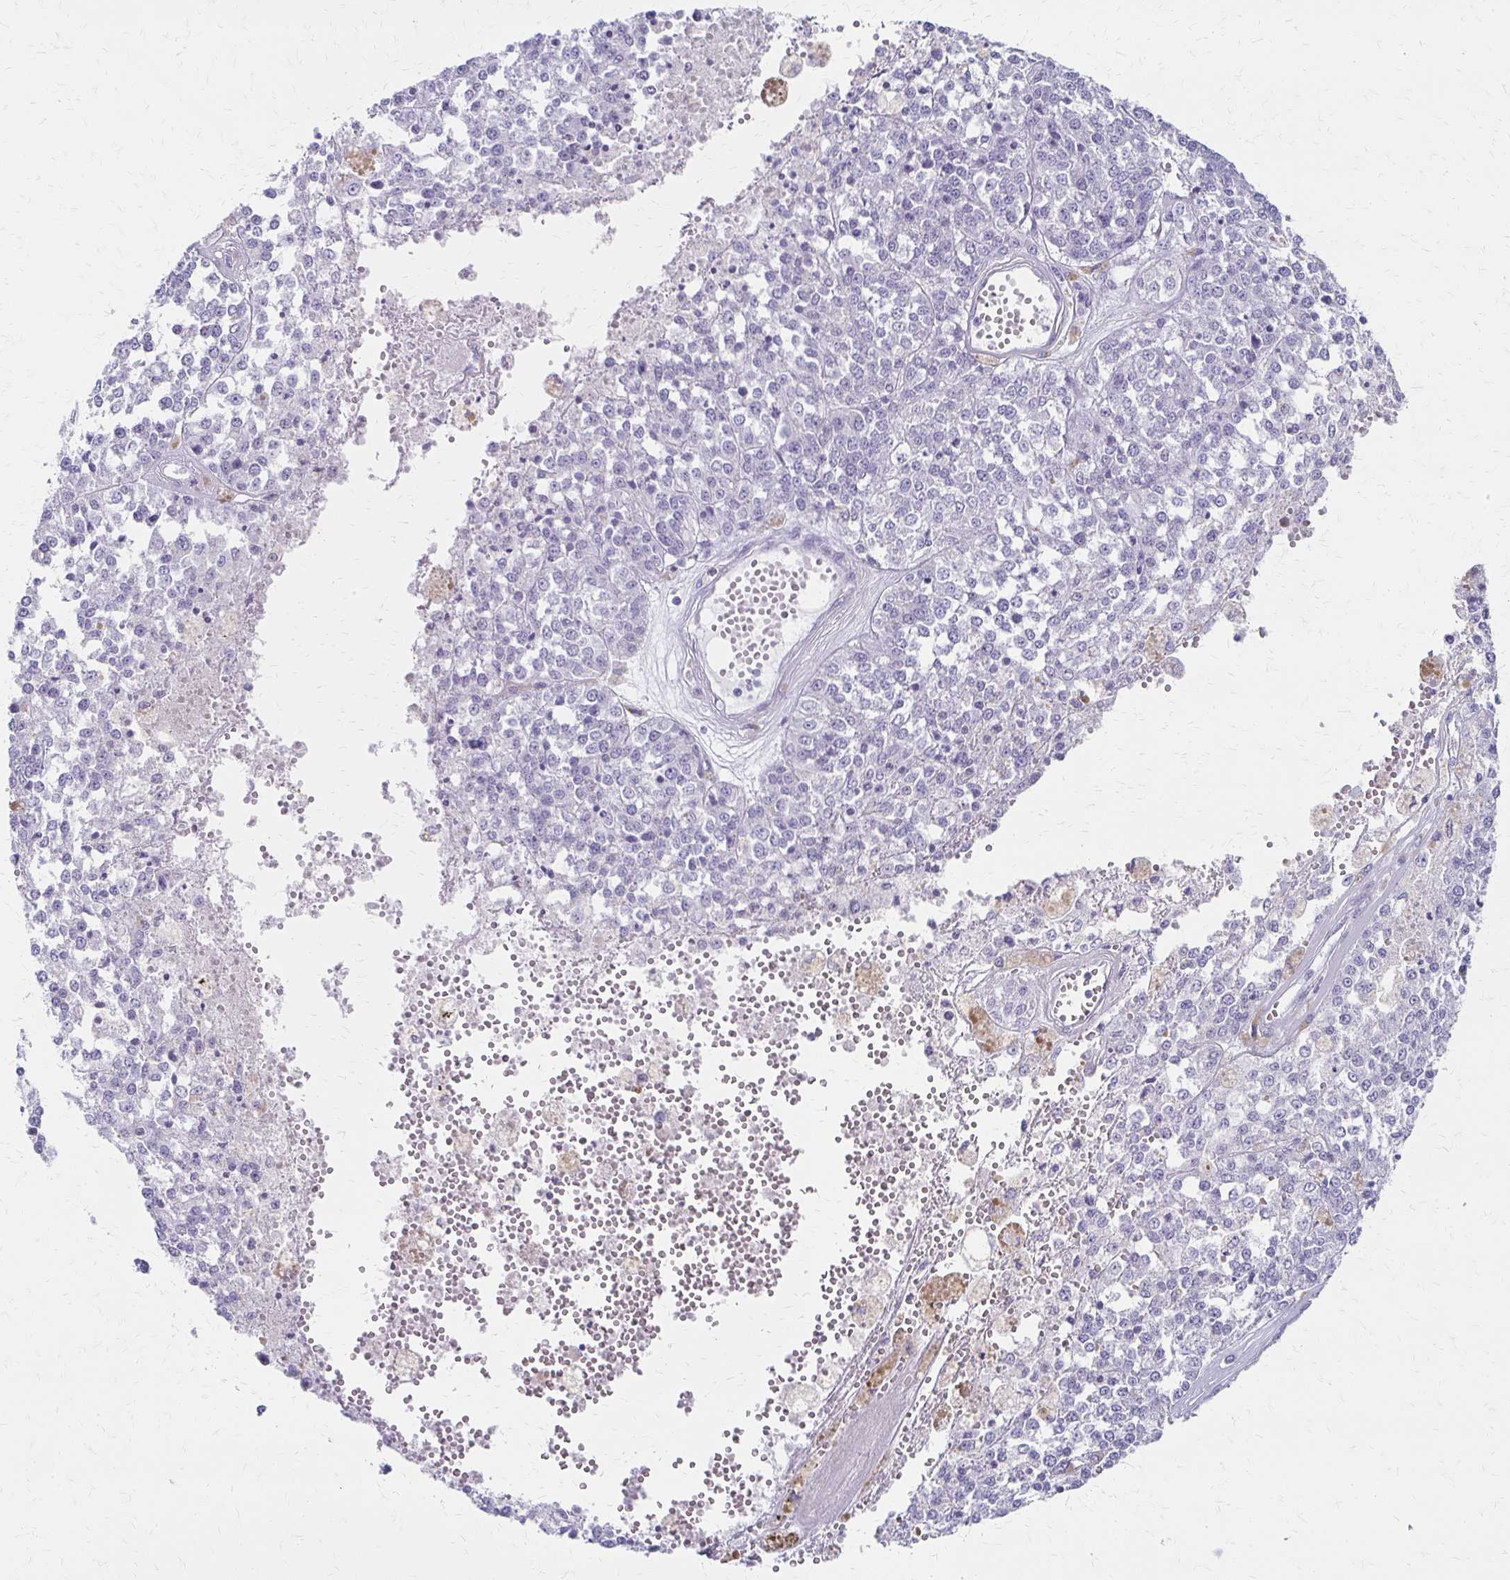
{"staining": {"intensity": "negative", "quantity": "none", "location": "none"}, "tissue": "melanoma", "cell_type": "Tumor cells", "image_type": "cancer", "snomed": [{"axis": "morphology", "description": "Malignant melanoma, Metastatic site"}, {"axis": "topography", "description": "Lymph node"}], "caption": "An immunohistochemistry (IHC) micrograph of malignant melanoma (metastatic site) is shown. There is no staining in tumor cells of malignant melanoma (metastatic site). (Brightfield microscopy of DAB IHC at high magnification).", "gene": "IVL", "patient": {"sex": "female", "age": 64}}